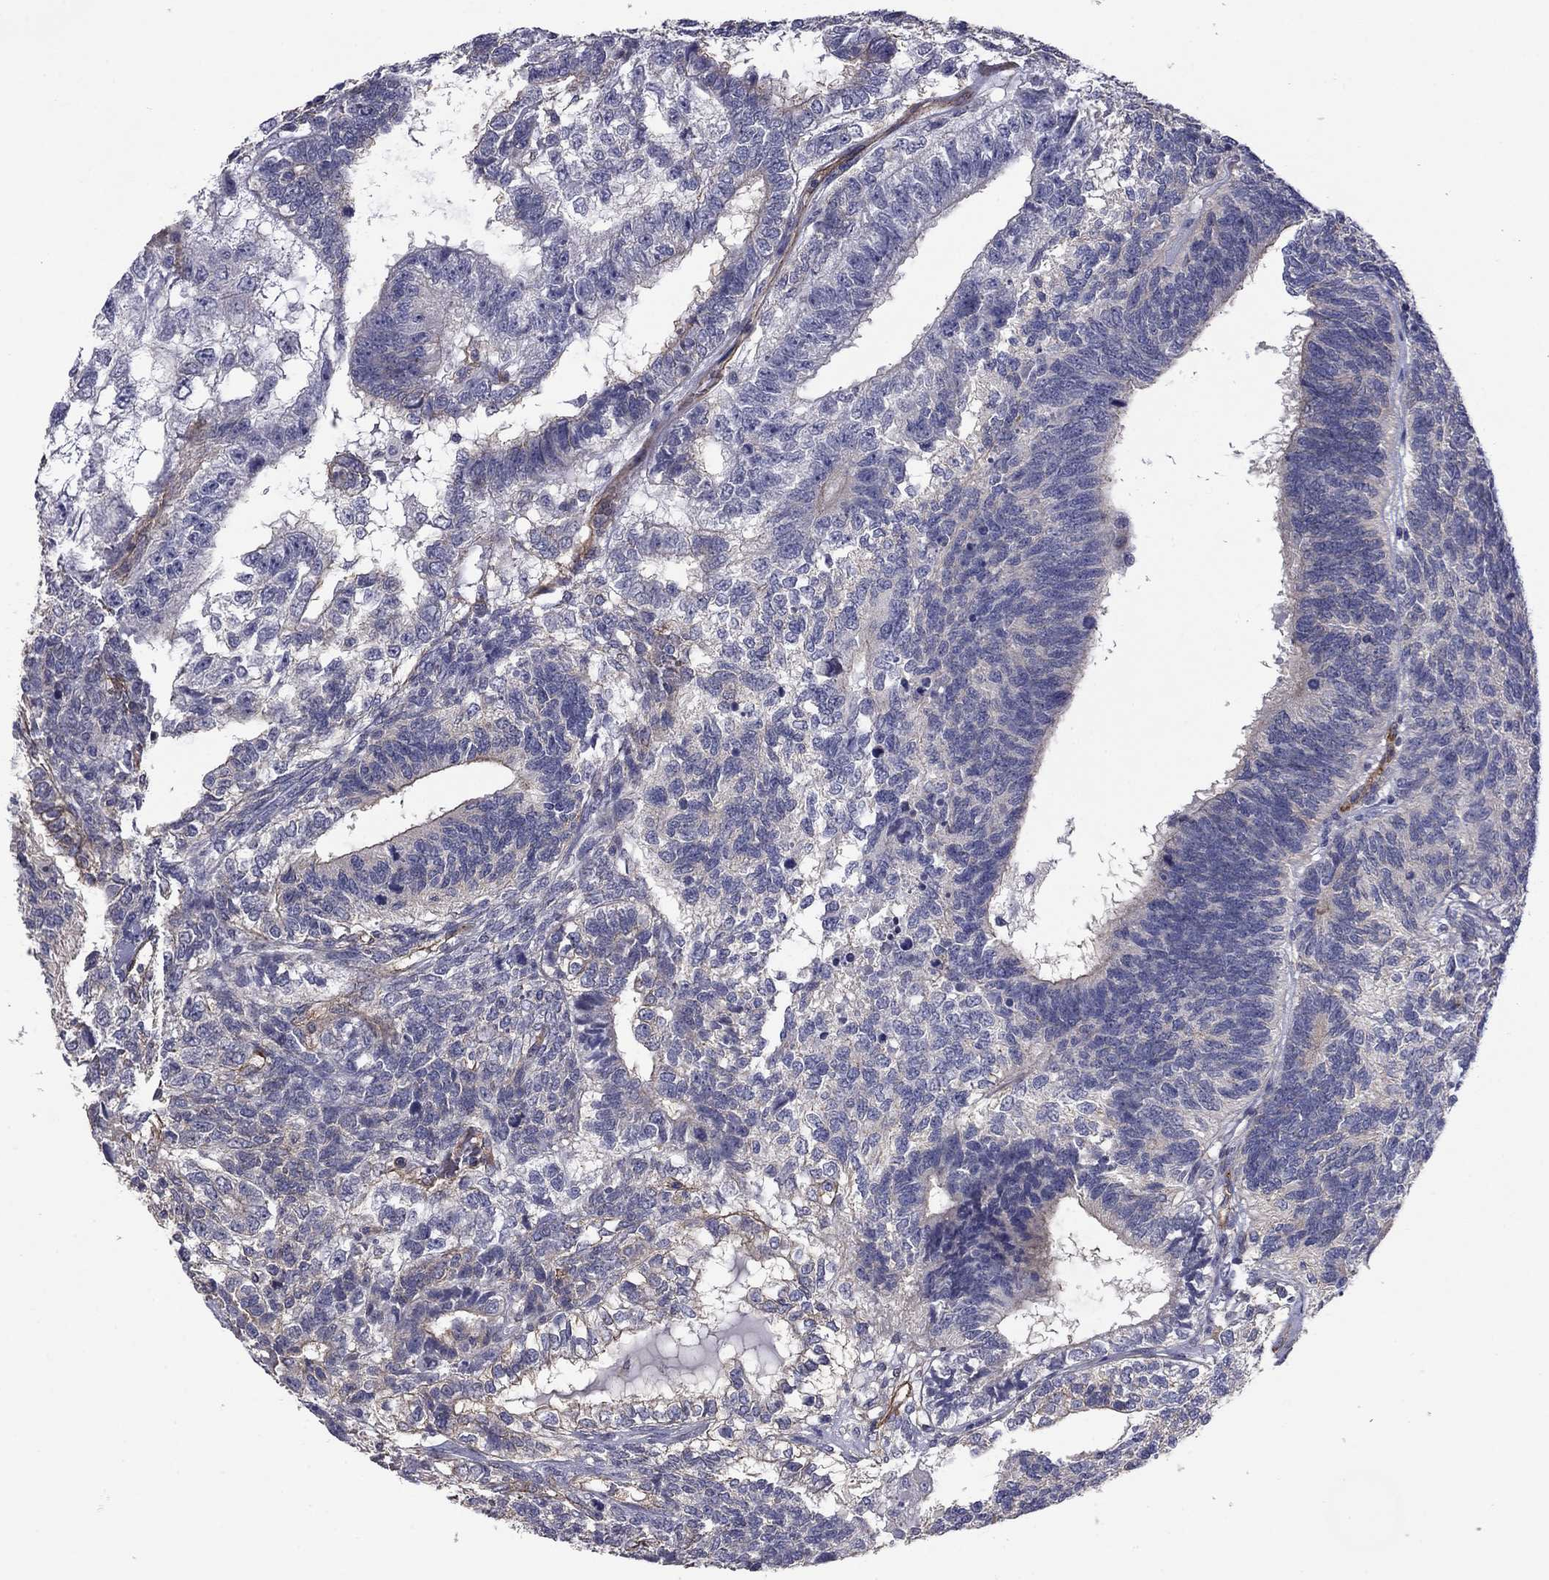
{"staining": {"intensity": "negative", "quantity": "none", "location": "none"}, "tissue": "testis cancer", "cell_type": "Tumor cells", "image_type": "cancer", "snomed": [{"axis": "morphology", "description": "Seminoma, NOS"}, {"axis": "morphology", "description": "Carcinoma, Embryonal, NOS"}, {"axis": "topography", "description": "Testis"}], "caption": "IHC of human testis cancer exhibits no expression in tumor cells.", "gene": "TCHH", "patient": {"sex": "male", "age": 41}}